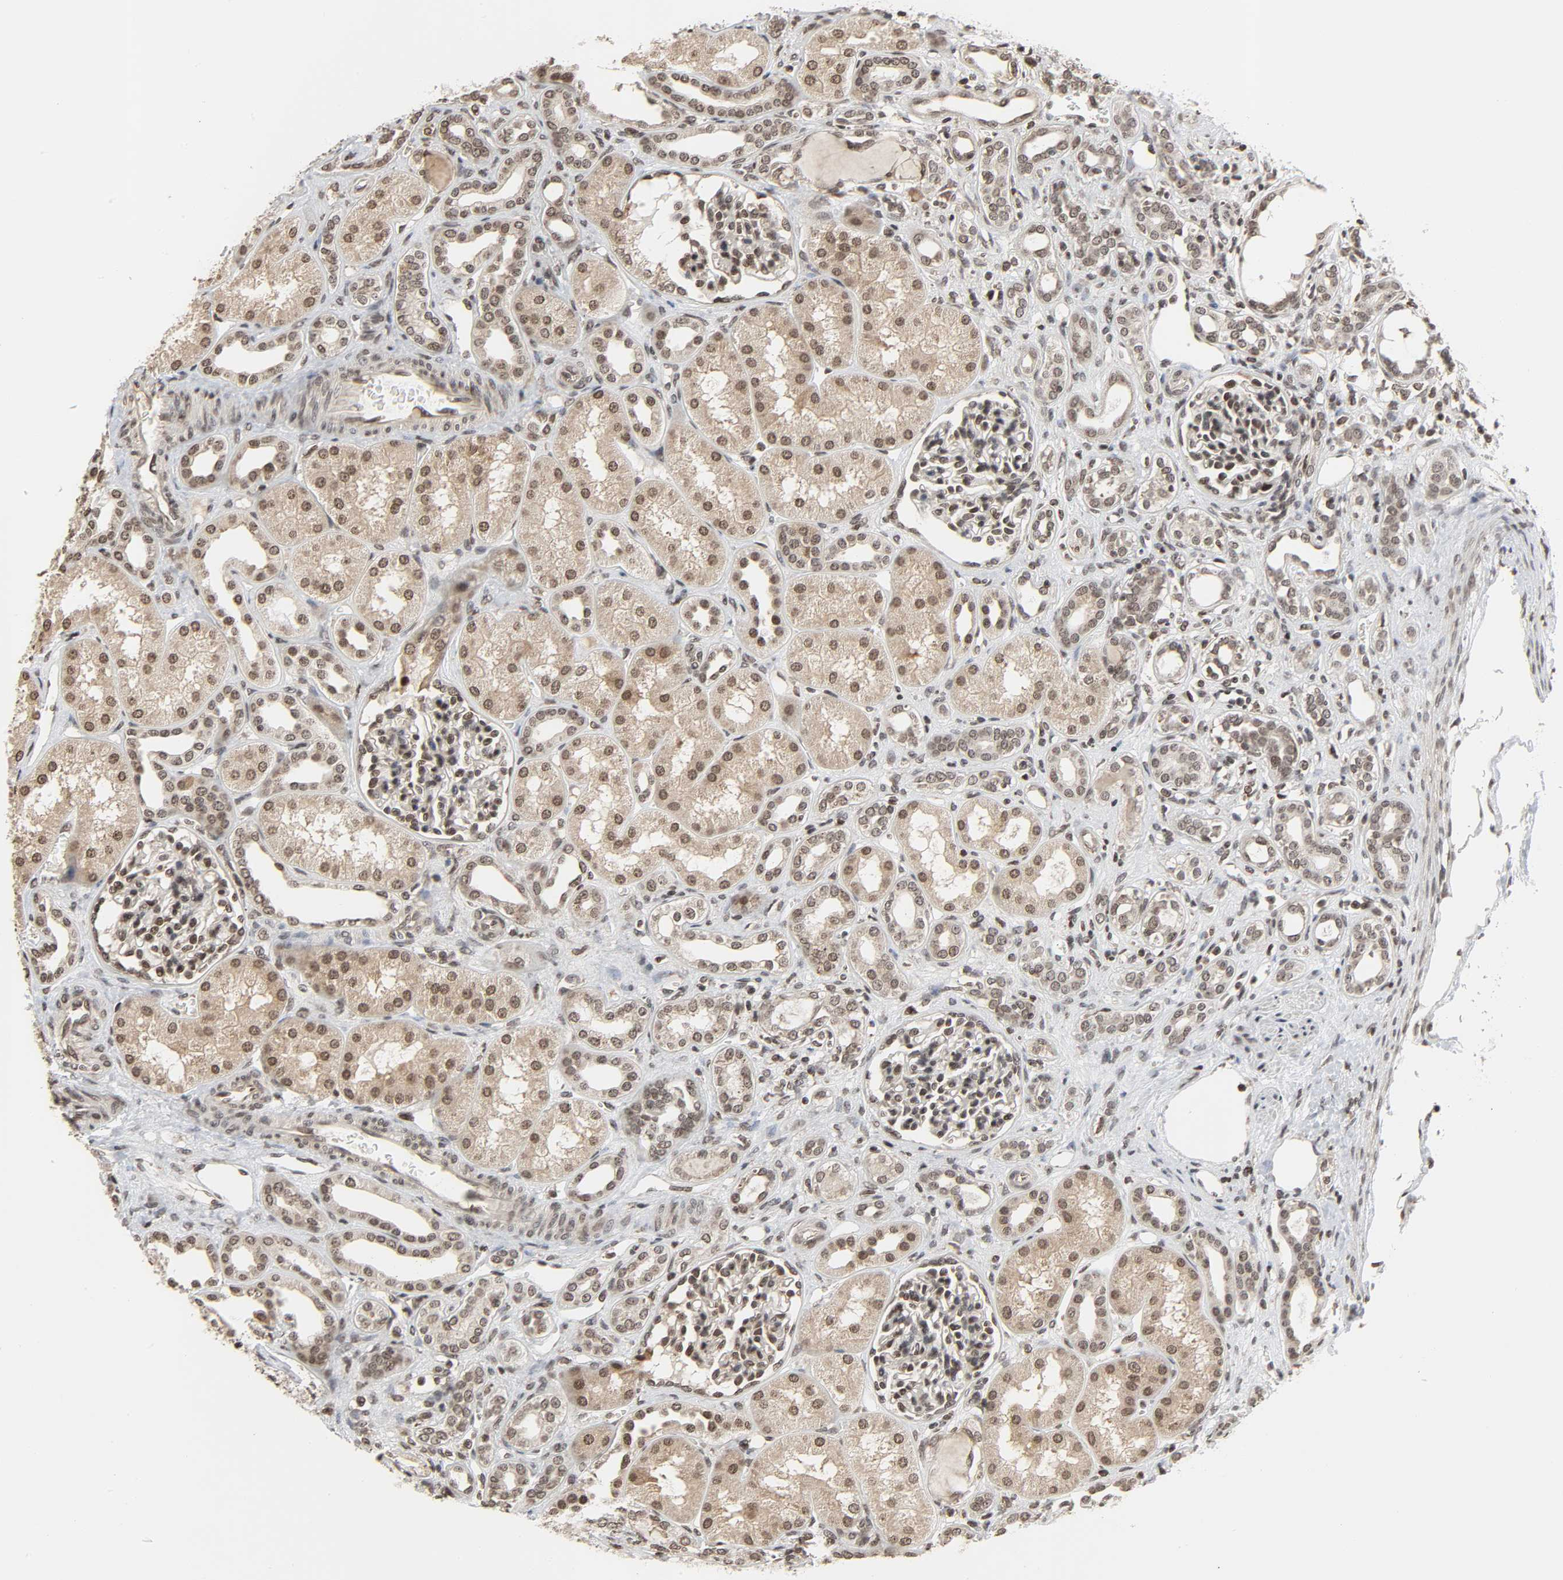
{"staining": {"intensity": "moderate", "quantity": "25%-75%", "location": "nuclear"}, "tissue": "kidney", "cell_type": "Cells in glomeruli", "image_type": "normal", "snomed": [{"axis": "morphology", "description": "Normal tissue, NOS"}, {"axis": "topography", "description": "Kidney"}], "caption": "Unremarkable kidney was stained to show a protein in brown. There is medium levels of moderate nuclear positivity in about 25%-75% of cells in glomeruli. (Stains: DAB (3,3'-diaminobenzidine) in brown, nuclei in blue, Microscopy: brightfield microscopy at high magnification).", "gene": "XRCC1", "patient": {"sex": "male", "age": 7}}